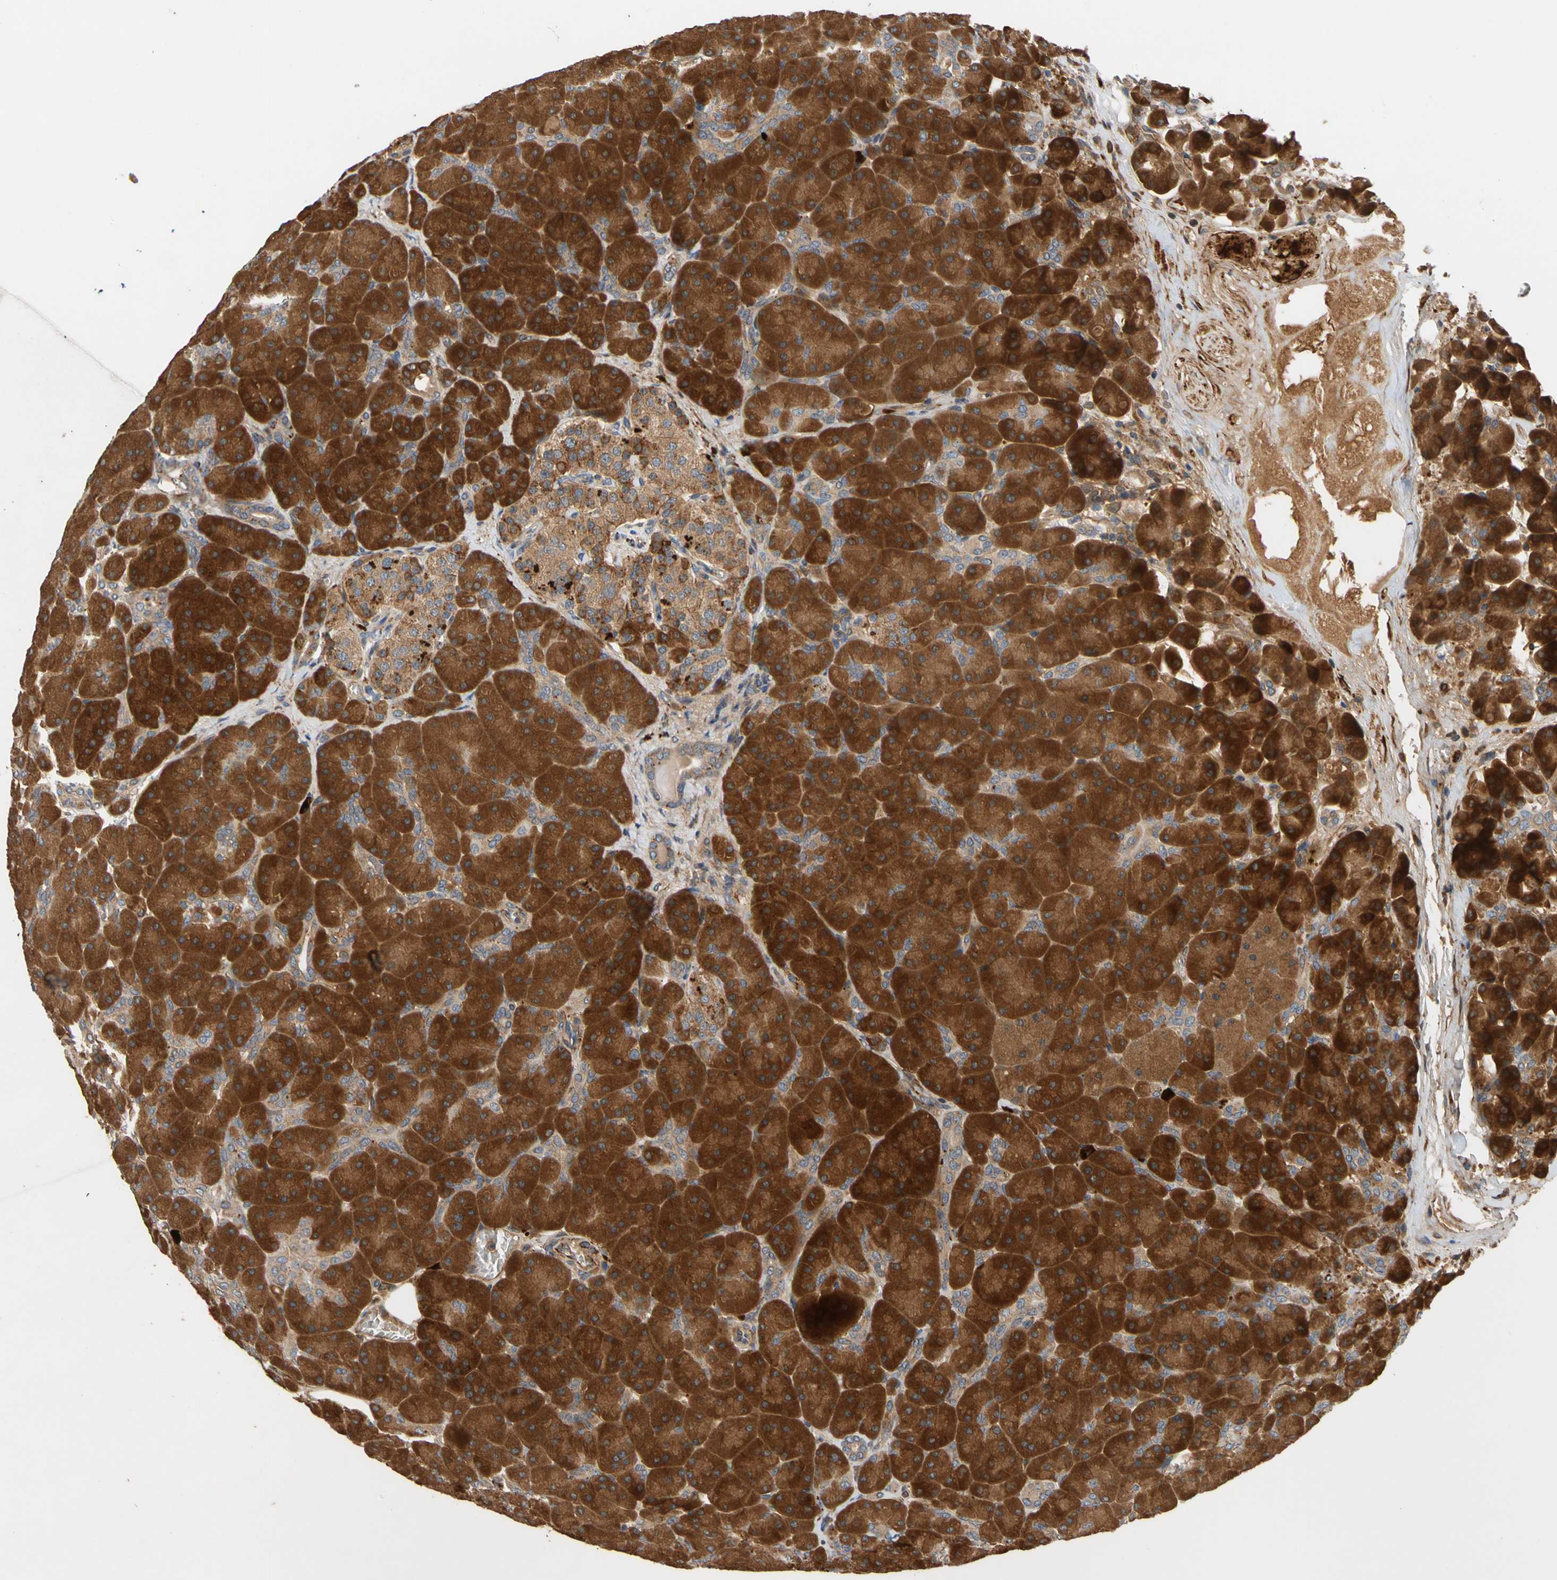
{"staining": {"intensity": "strong", "quantity": ">75%", "location": "cytoplasmic/membranous"}, "tissue": "pancreas", "cell_type": "Exocrine glandular cells", "image_type": "normal", "snomed": [{"axis": "morphology", "description": "Normal tissue, NOS"}, {"axis": "topography", "description": "Pancreas"}], "caption": "IHC micrograph of unremarkable pancreas stained for a protein (brown), which reveals high levels of strong cytoplasmic/membranous staining in about >75% of exocrine glandular cells.", "gene": "FGD6", "patient": {"sex": "male", "age": 66}}